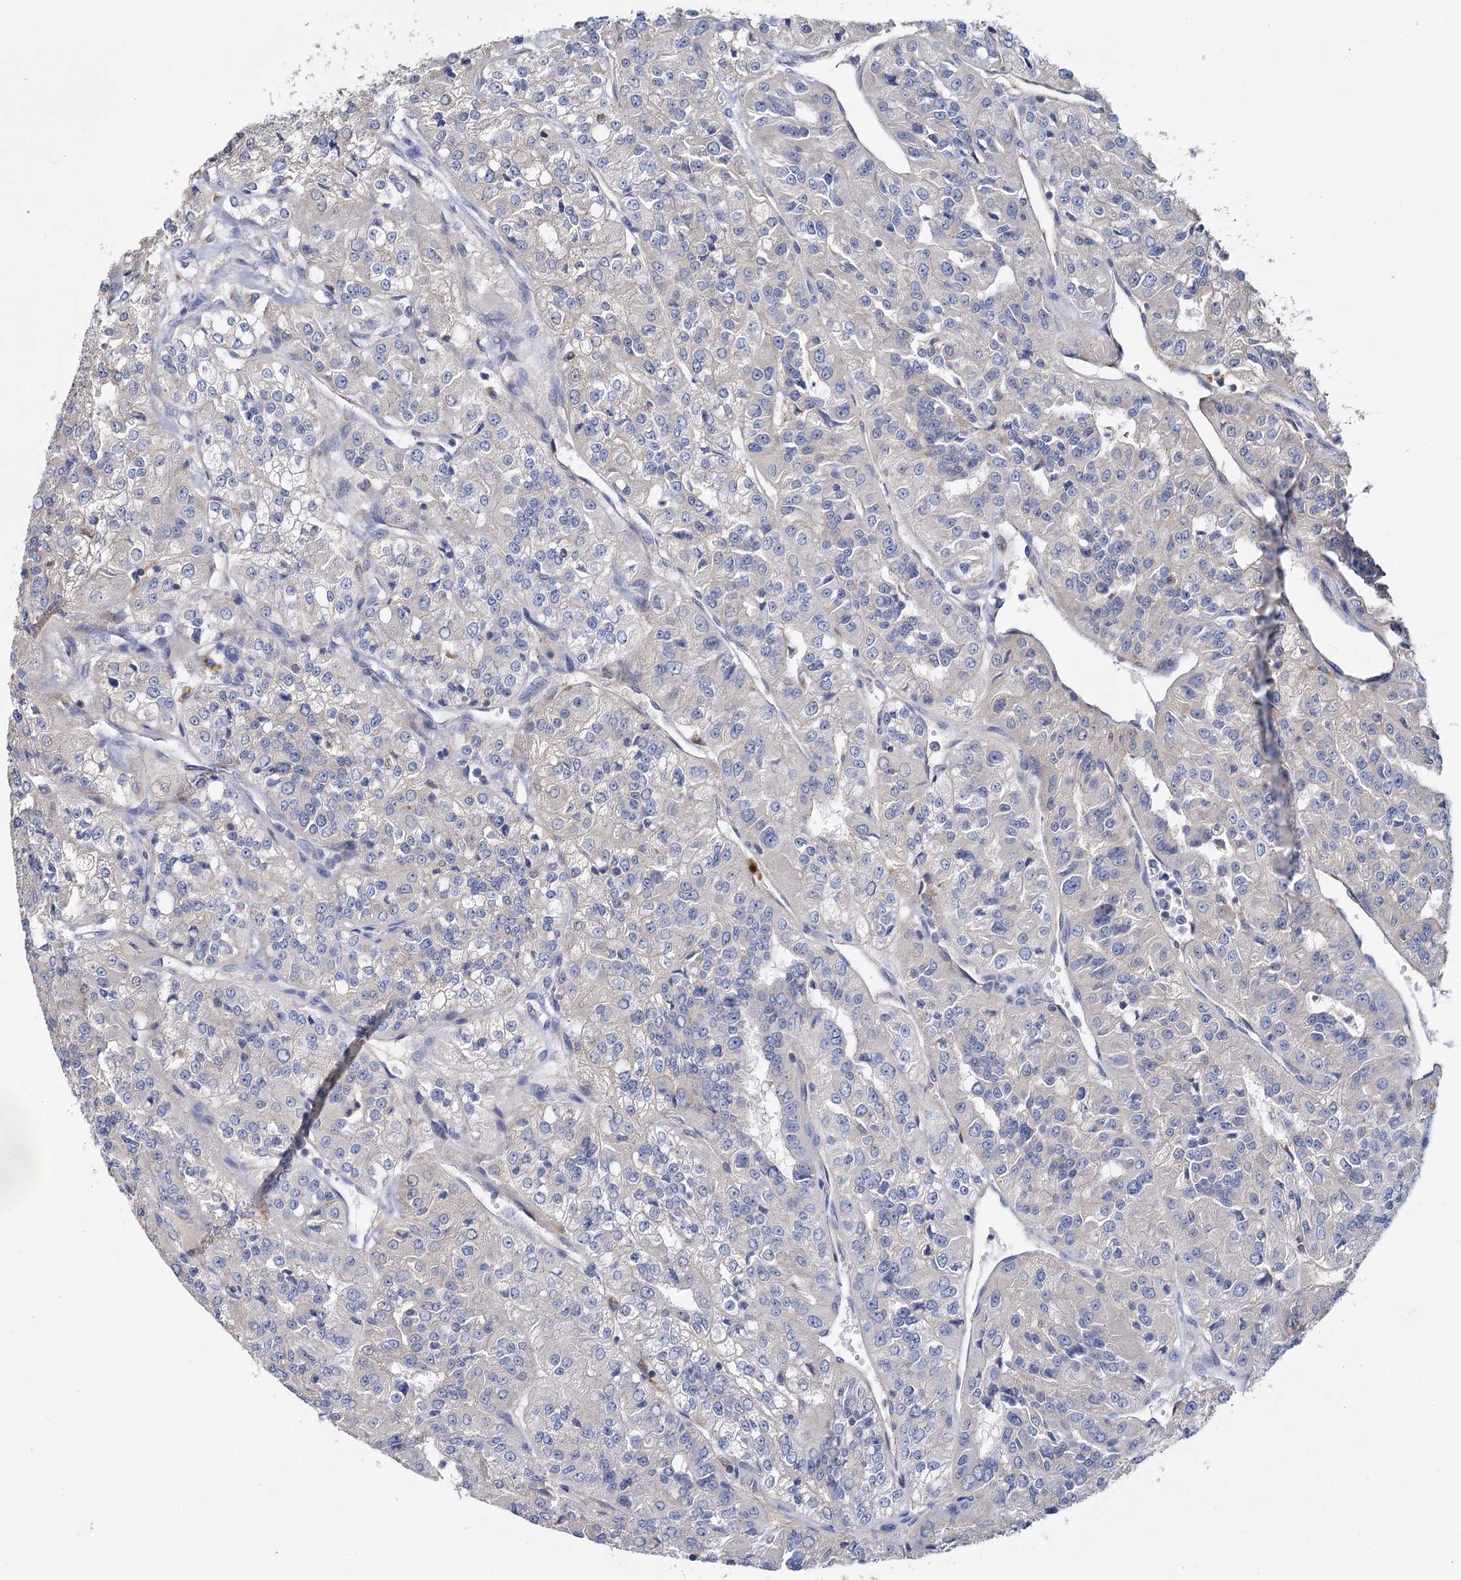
{"staining": {"intensity": "negative", "quantity": "none", "location": "none"}, "tissue": "renal cancer", "cell_type": "Tumor cells", "image_type": "cancer", "snomed": [{"axis": "morphology", "description": "Adenocarcinoma, NOS"}, {"axis": "topography", "description": "Kidney"}], "caption": "A micrograph of renal cancer (adenocarcinoma) stained for a protein shows no brown staining in tumor cells. The staining is performed using DAB (3,3'-diaminobenzidine) brown chromogen with nuclei counter-stained in using hematoxylin.", "gene": "ANKRD16", "patient": {"sex": "female", "age": 63}}